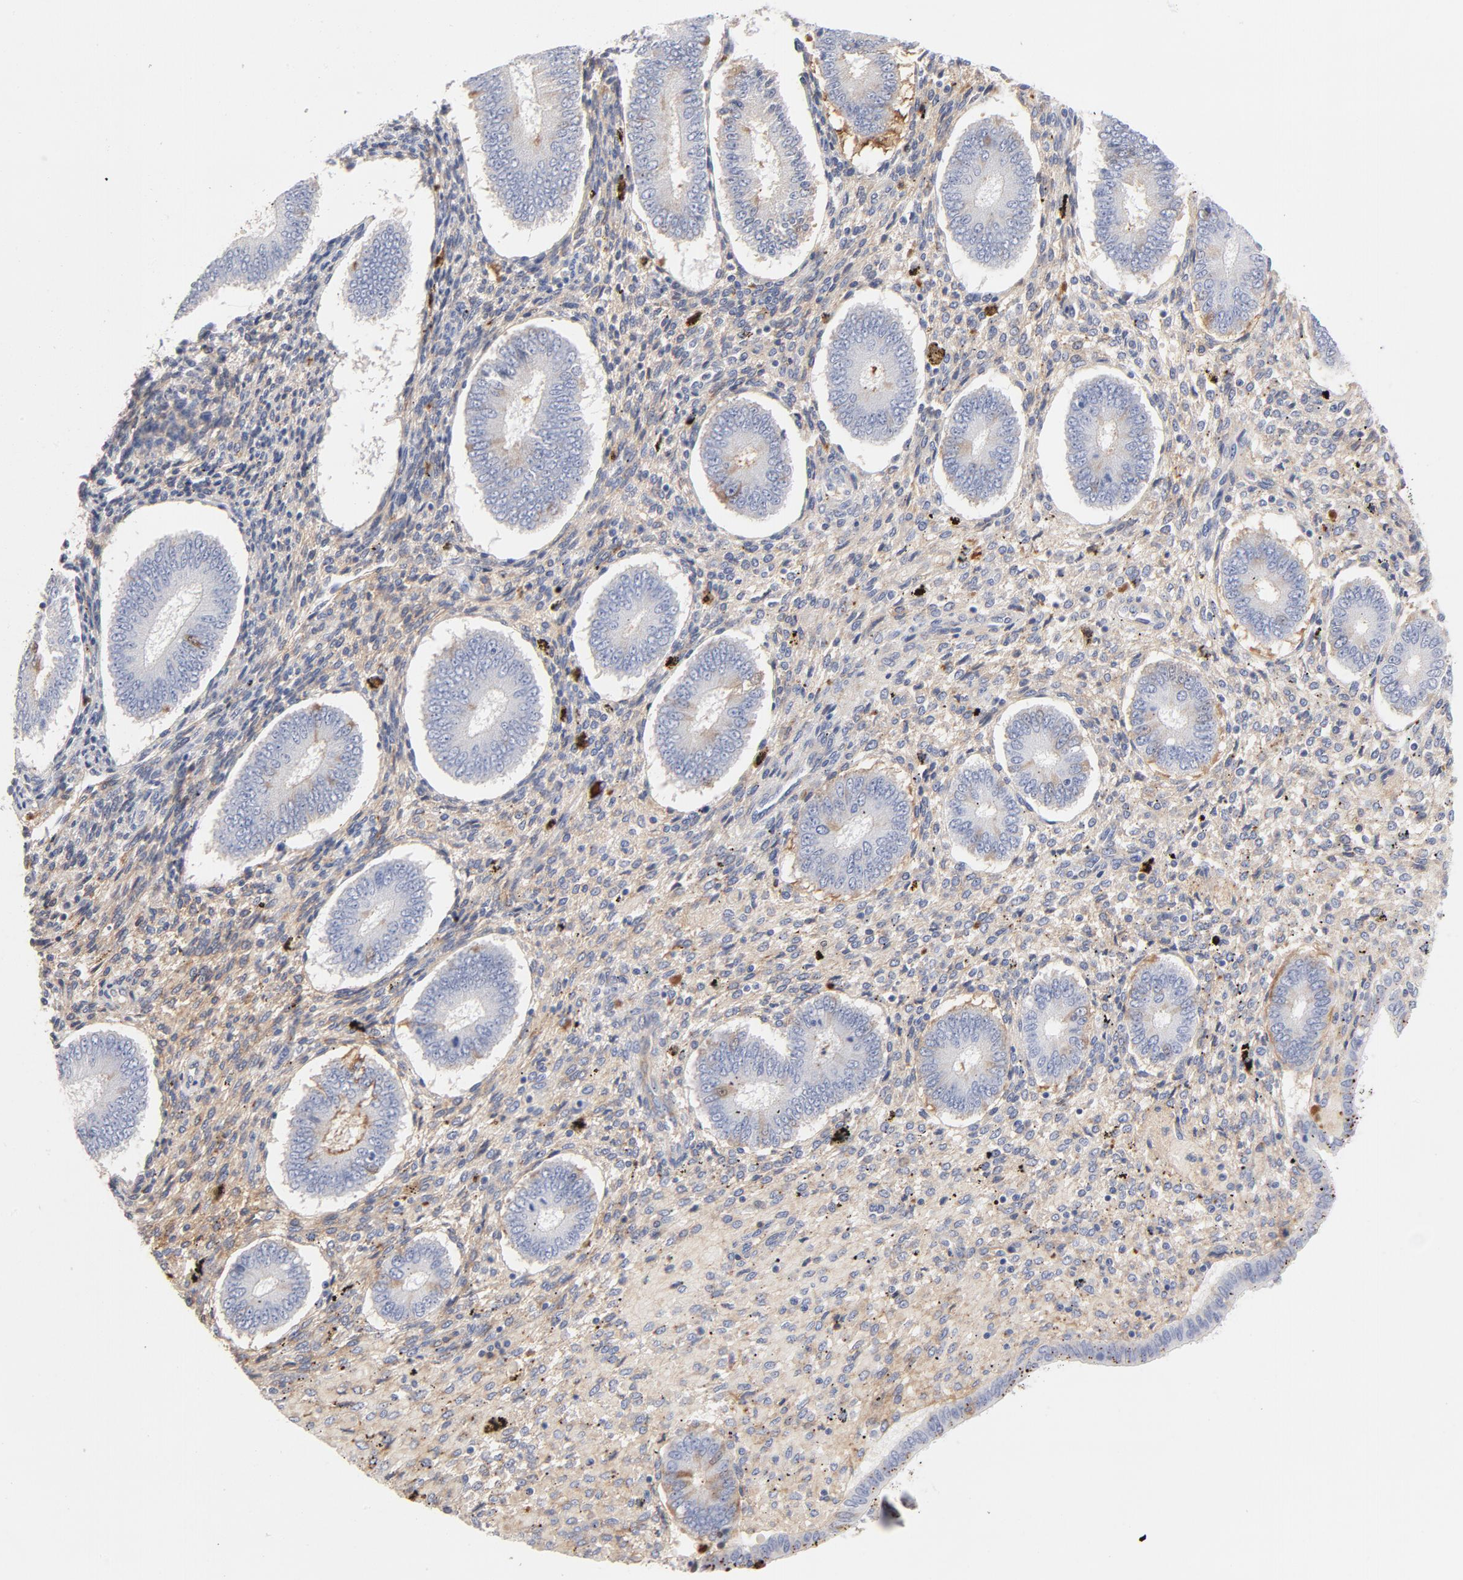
{"staining": {"intensity": "negative", "quantity": "none", "location": "none"}, "tissue": "endometrium", "cell_type": "Cells in endometrial stroma", "image_type": "normal", "snomed": [{"axis": "morphology", "description": "Normal tissue, NOS"}, {"axis": "topography", "description": "Endometrium"}], "caption": "This is a photomicrograph of immunohistochemistry staining of benign endometrium, which shows no positivity in cells in endometrial stroma.", "gene": "PLAT", "patient": {"sex": "female", "age": 42}}